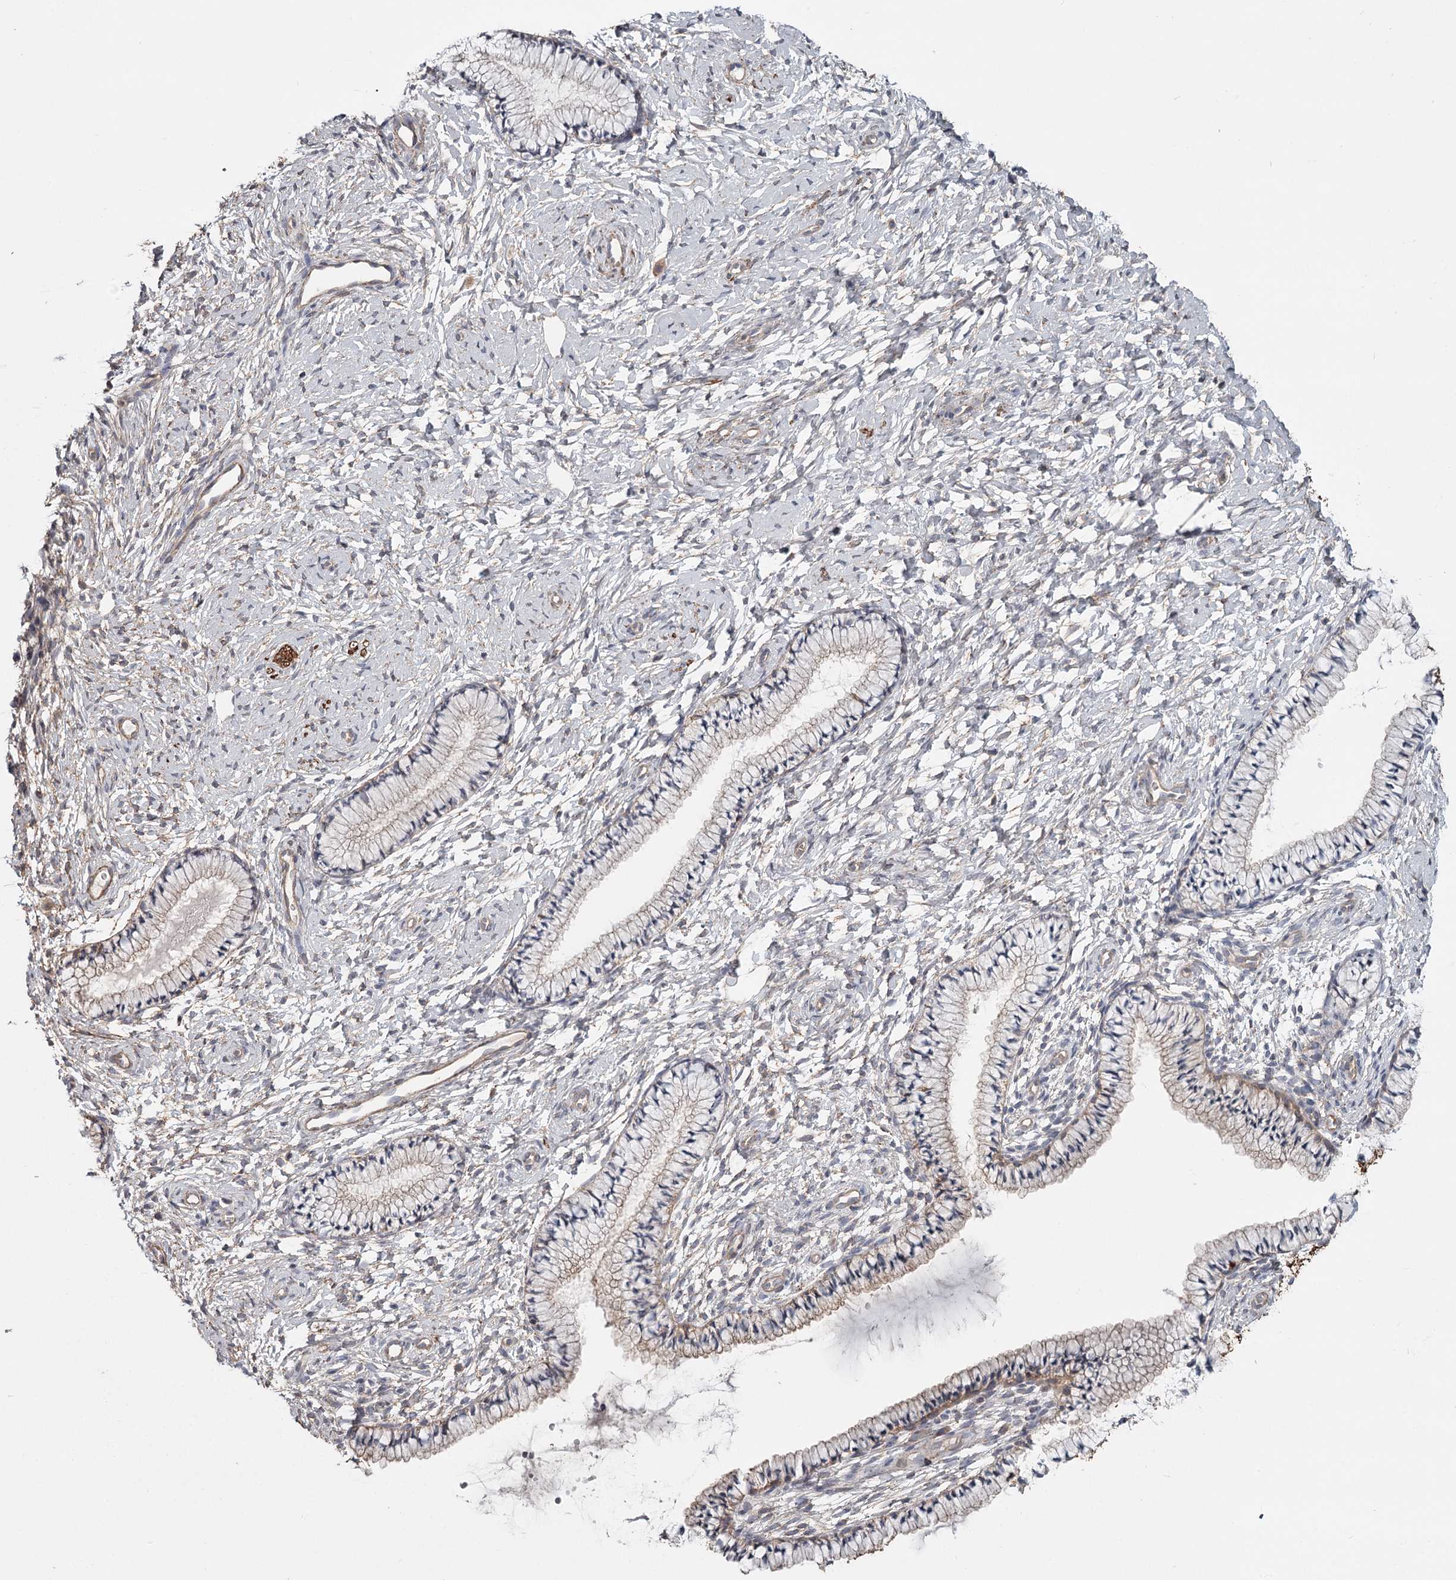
{"staining": {"intensity": "negative", "quantity": "none", "location": "none"}, "tissue": "cervix", "cell_type": "Glandular cells", "image_type": "normal", "snomed": [{"axis": "morphology", "description": "Normal tissue, NOS"}, {"axis": "topography", "description": "Cervix"}], "caption": "An immunohistochemistry (IHC) micrograph of benign cervix is shown. There is no staining in glandular cells of cervix. Nuclei are stained in blue.", "gene": "DHRS9", "patient": {"sex": "female", "age": 33}}